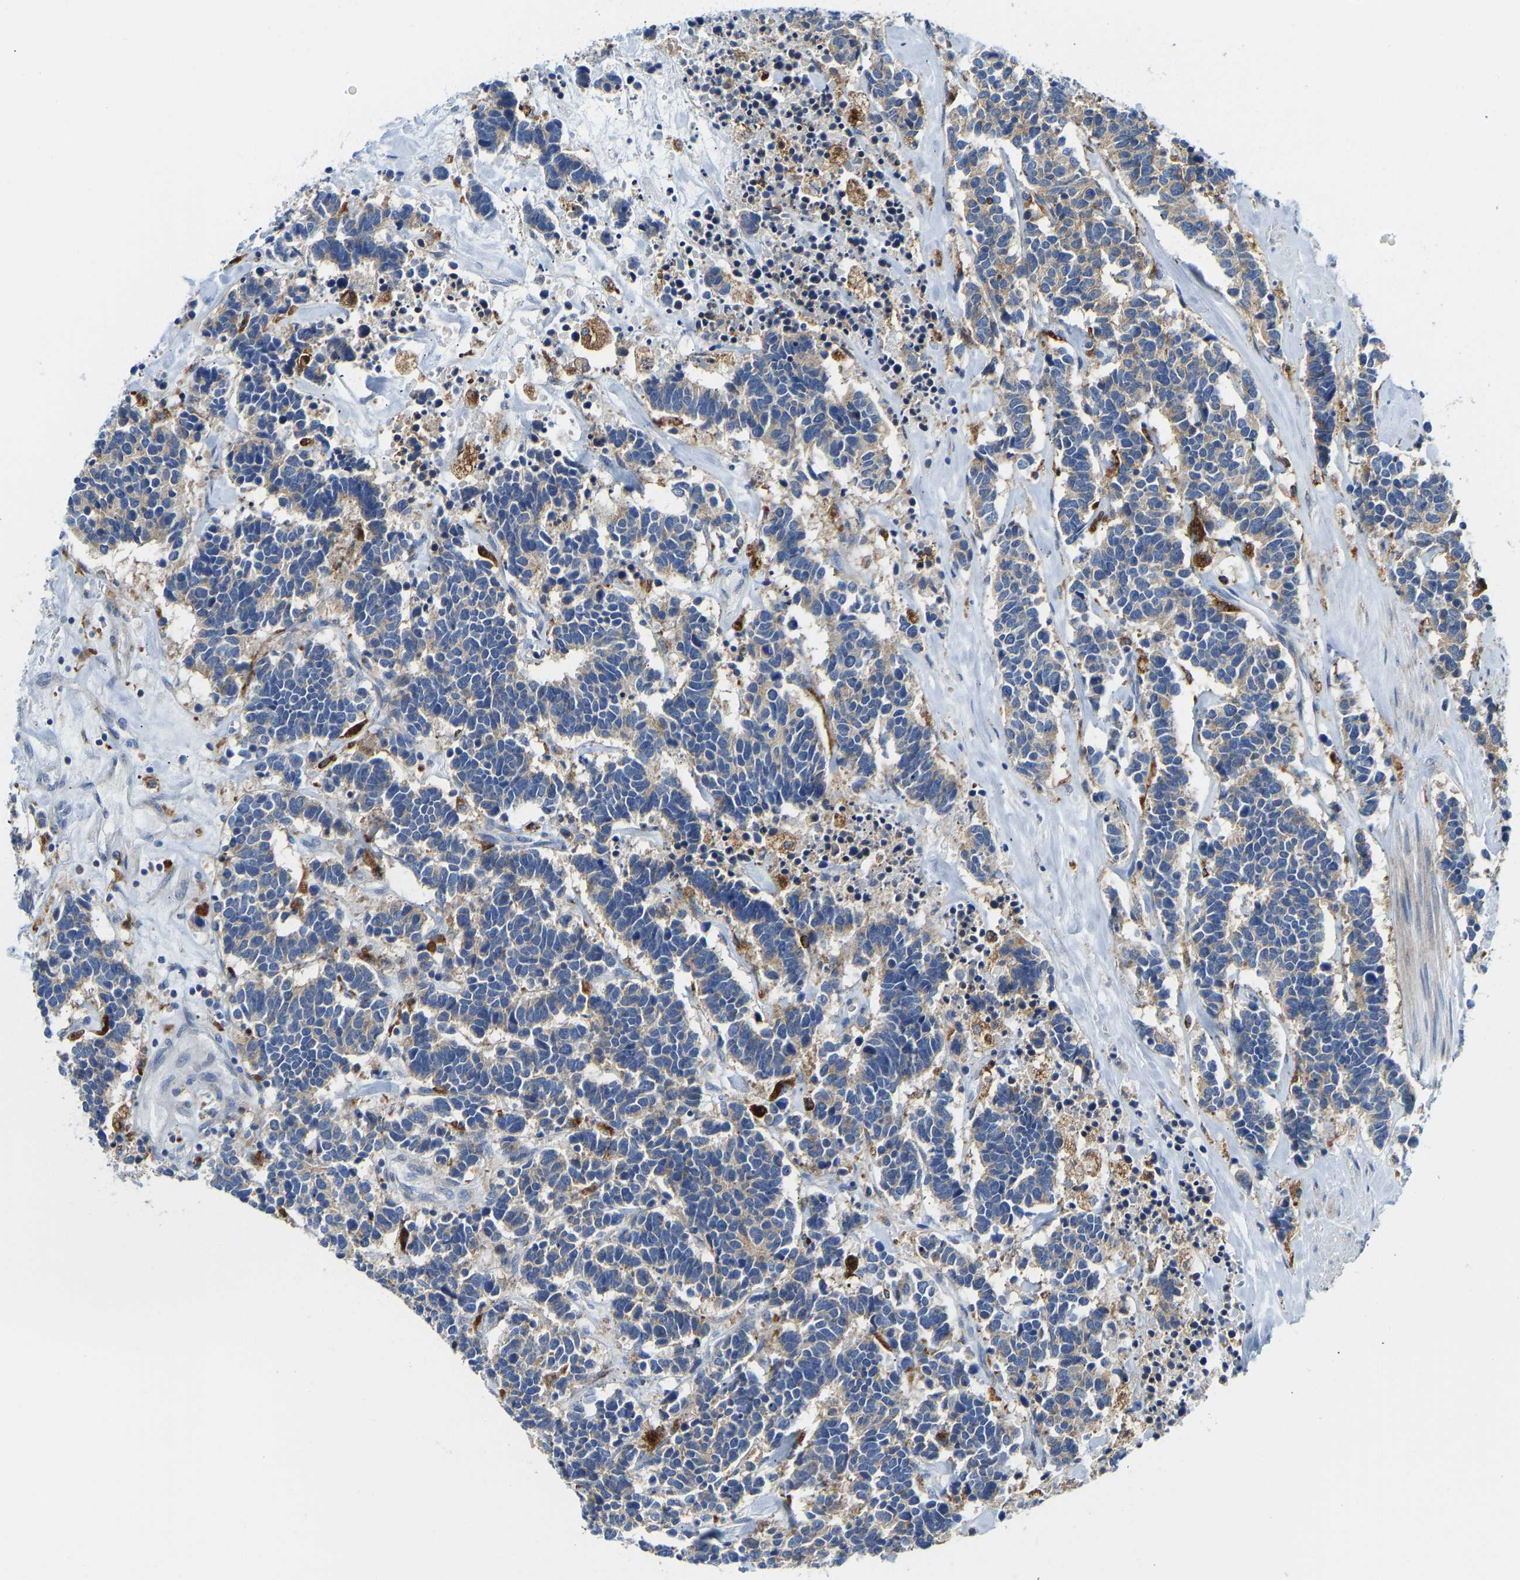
{"staining": {"intensity": "weak", "quantity": "<25%", "location": "cytoplasmic/membranous"}, "tissue": "carcinoid", "cell_type": "Tumor cells", "image_type": "cancer", "snomed": [{"axis": "morphology", "description": "Carcinoma, NOS"}, {"axis": "morphology", "description": "Carcinoid, malignant, NOS"}, {"axis": "topography", "description": "Urinary bladder"}], "caption": "The immunohistochemistry (IHC) photomicrograph has no significant staining in tumor cells of malignant carcinoid tissue.", "gene": "ATP6V1E1", "patient": {"sex": "male", "age": 57}}